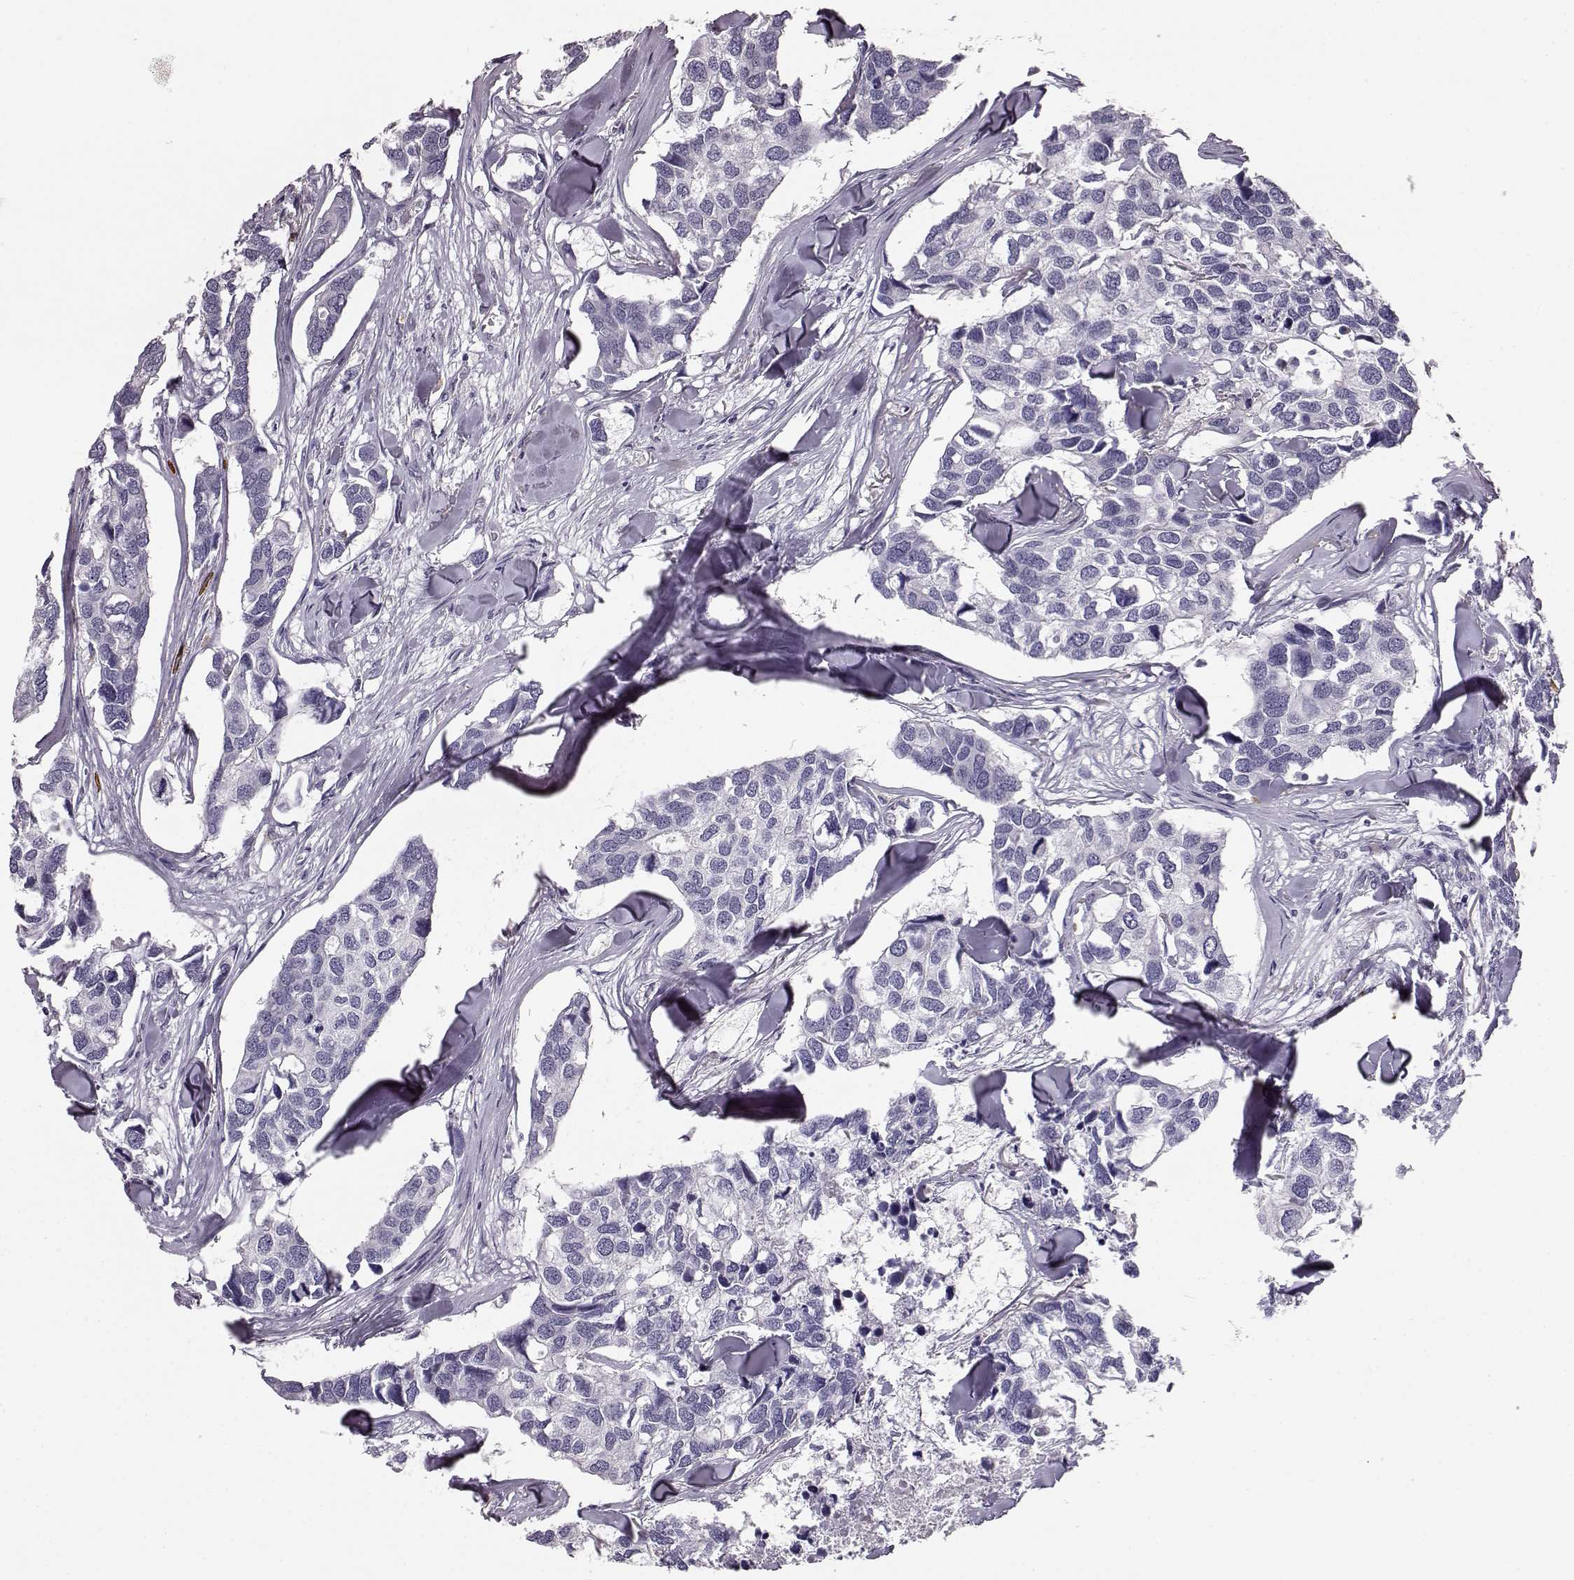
{"staining": {"intensity": "negative", "quantity": "none", "location": "none"}, "tissue": "breast cancer", "cell_type": "Tumor cells", "image_type": "cancer", "snomed": [{"axis": "morphology", "description": "Duct carcinoma"}, {"axis": "topography", "description": "Breast"}], "caption": "Intraductal carcinoma (breast) was stained to show a protein in brown. There is no significant staining in tumor cells. The staining was performed using DAB to visualize the protein expression in brown, while the nuclei were stained in blue with hematoxylin (Magnification: 20x).", "gene": "NPTXR", "patient": {"sex": "female", "age": 83}}